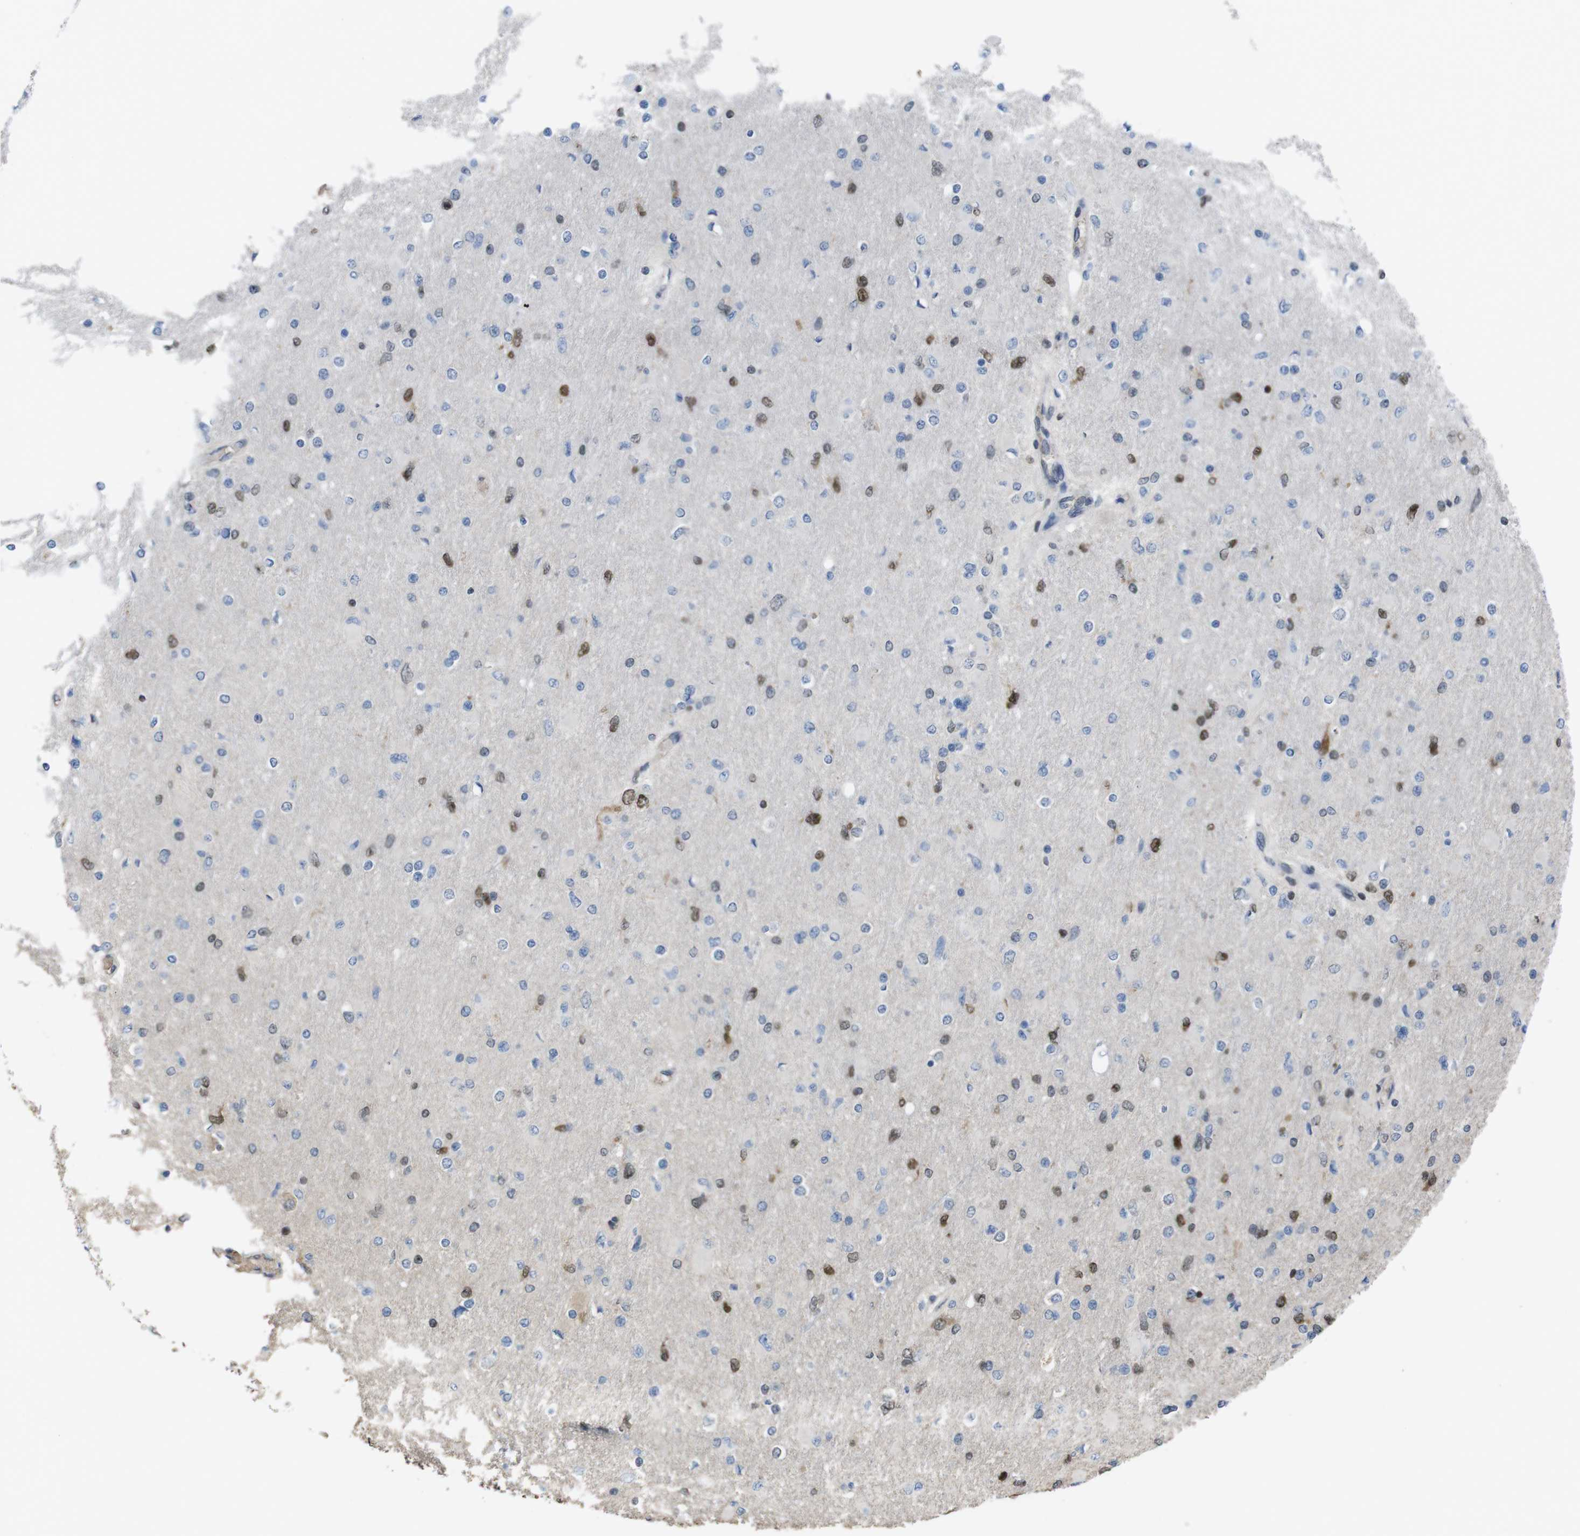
{"staining": {"intensity": "moderate", "quantity": "25%-75%", "location": "nuclear"}, "tissue": "glioma", "cell_type": "Tumor cells", "image_type": "cancer", "snomed": [{"axis": "morphology", "description": "Glioma, malignant, High grade"}, {"axis": "topography", "description": "Cerebral cortex"}], "caption": "Protein expression analysis of human malignant glioma (high-grade) reveals moderate nuclear staining in about 25%-75% of tumor cells. The staining was performed using DAB to visualize the protein expression in brown, while the nuclei were stained in blue with hematoxylin (Magnification: 20x).", "gene": "SUB1", "patient": {"sex": "female", "age": 36}}